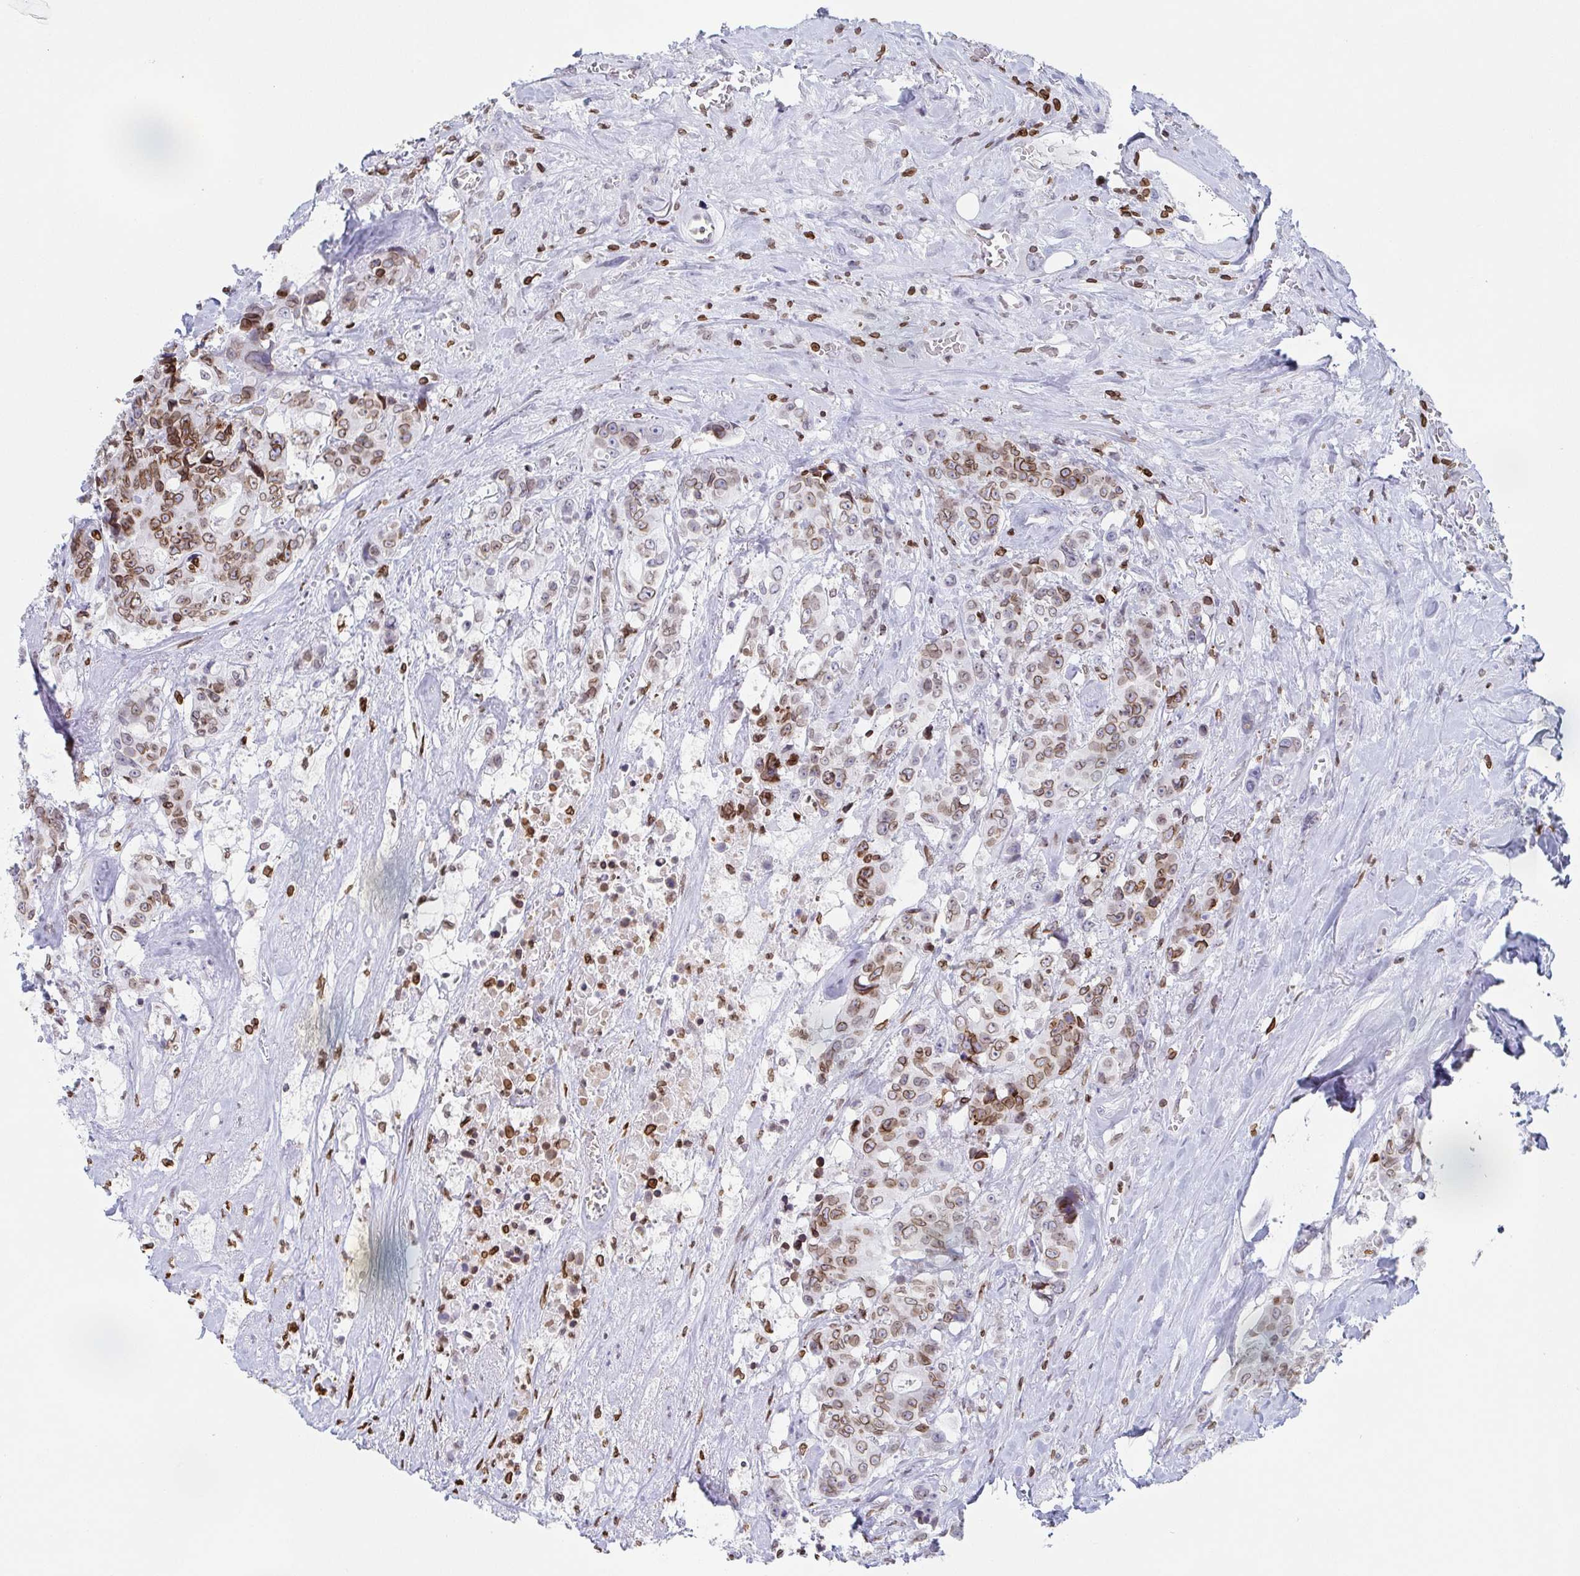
{"staining": {"intensity": "moderate", "quantity": ">75%", "location": "cytoplasmic/membranous,nuclear"}, "tissue": "colorectal cancer", "cell_type": "Tumor cells", "image_type": "cancer", "snomed": [{"axis": "morphology", "description": "Adenocarcinoma, NOS"}, {"axis": "topography", "description": "Rectum"}], "caption": "Immunohistochemical staining of human colorectal cancer (adenocarcinoma) reveals medium levels of moderate cytoplasmic/membranous and nuclear protein expression in approximately >75% of tumor cells.", "gene": "BTBD7", "patient": {"sex": "female", "age": 62}}